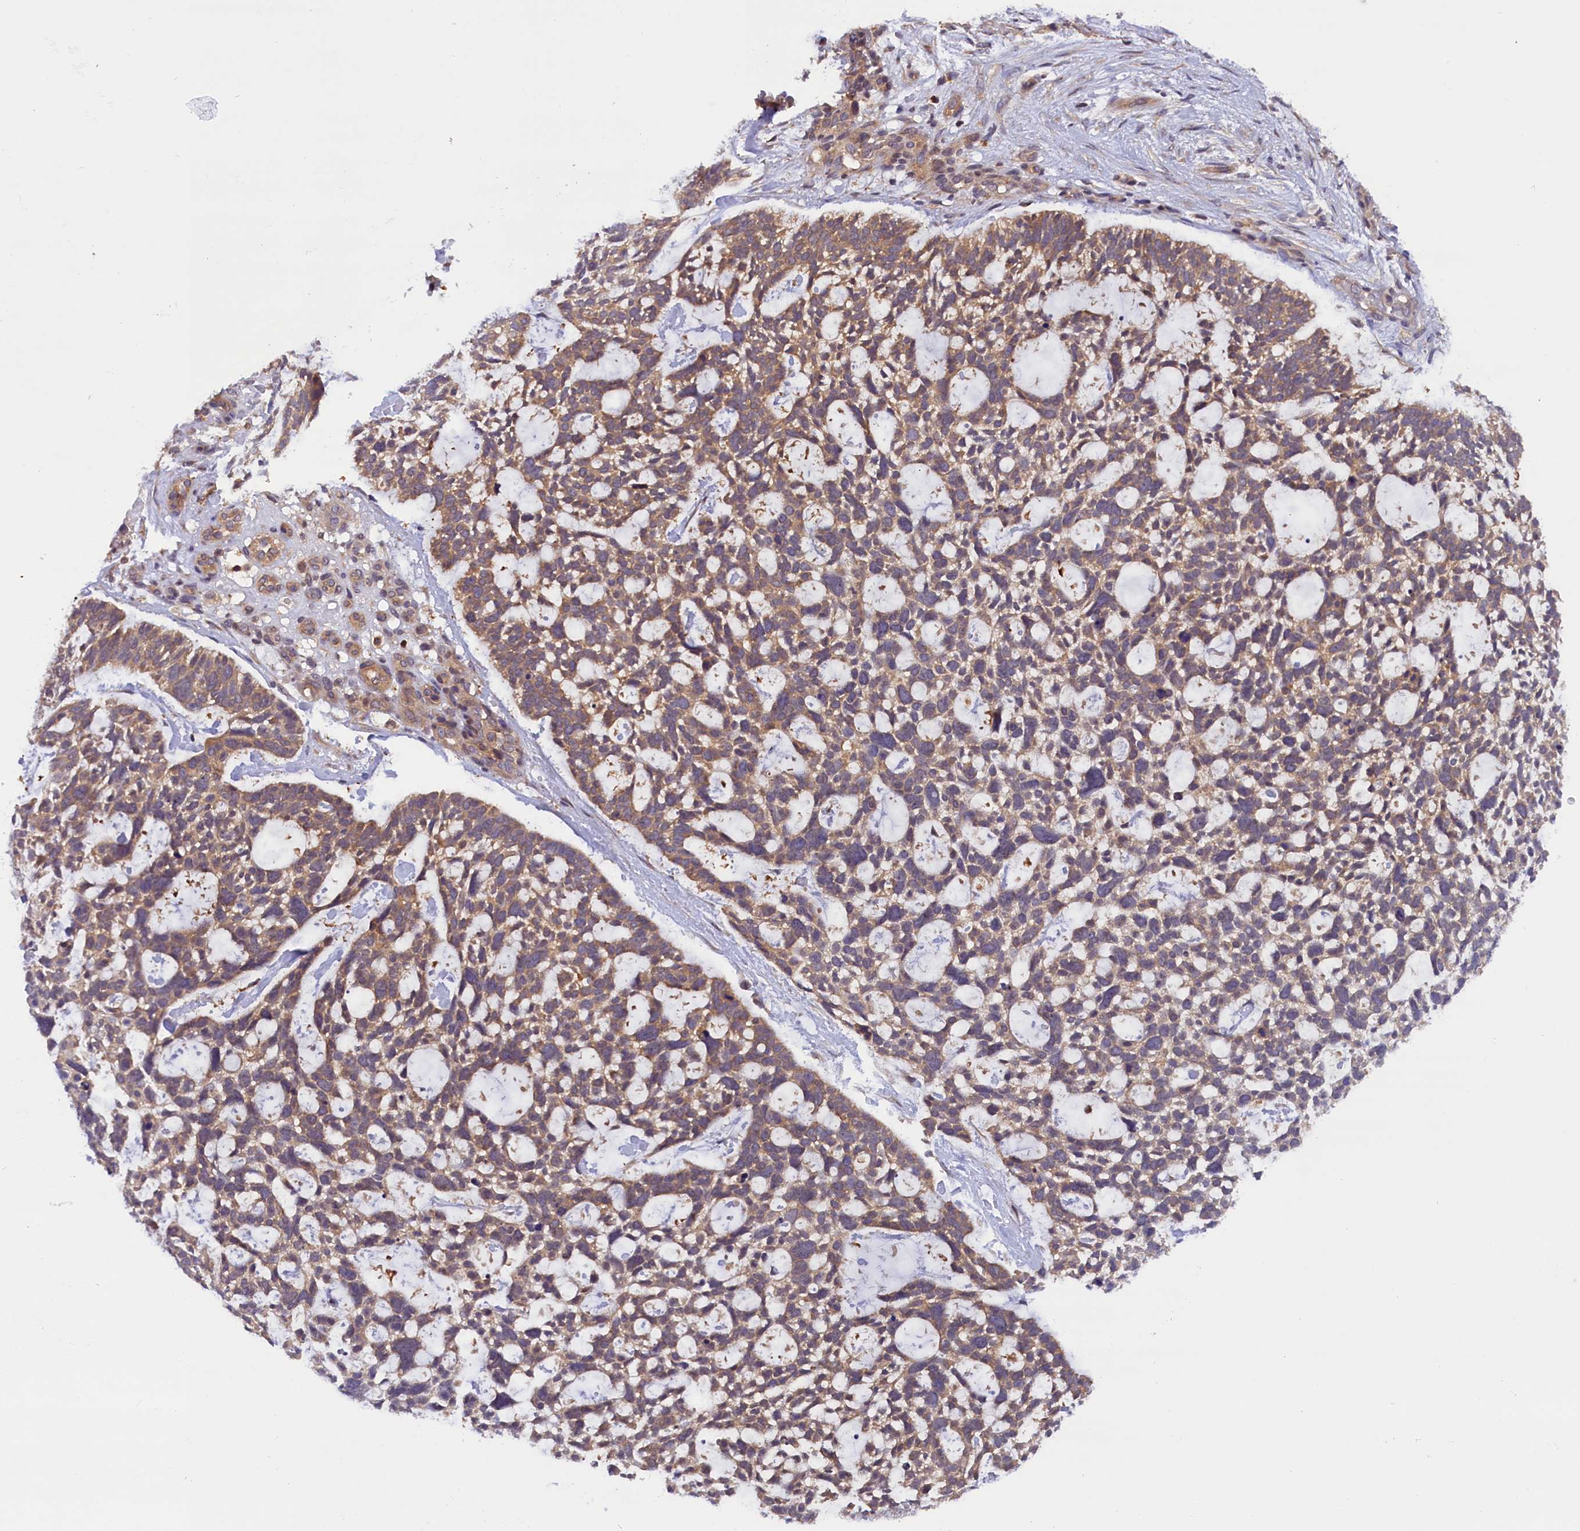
{"staining": {"intensity": "moderate", "quantity": ">75%", "location": "cytoplasmic/membranous"}, "tissue": "skin cancer", "cell_type": "Tumor cells", "image_type": "cancer", "snomed": [{"axis": "morphology", "description": "Basal cell carcinoma"}, {"axis": "topography", "description": "Skin"}], "caption": "Approximately >75% of tumor cells in basal cell carcinoma (skin) show moderate cytoplasmic/membranous protein staining as visualized by brown immunohistochemical staining.", "gene": "TBCB", "patient": {"sex": "male", "age": 88}}